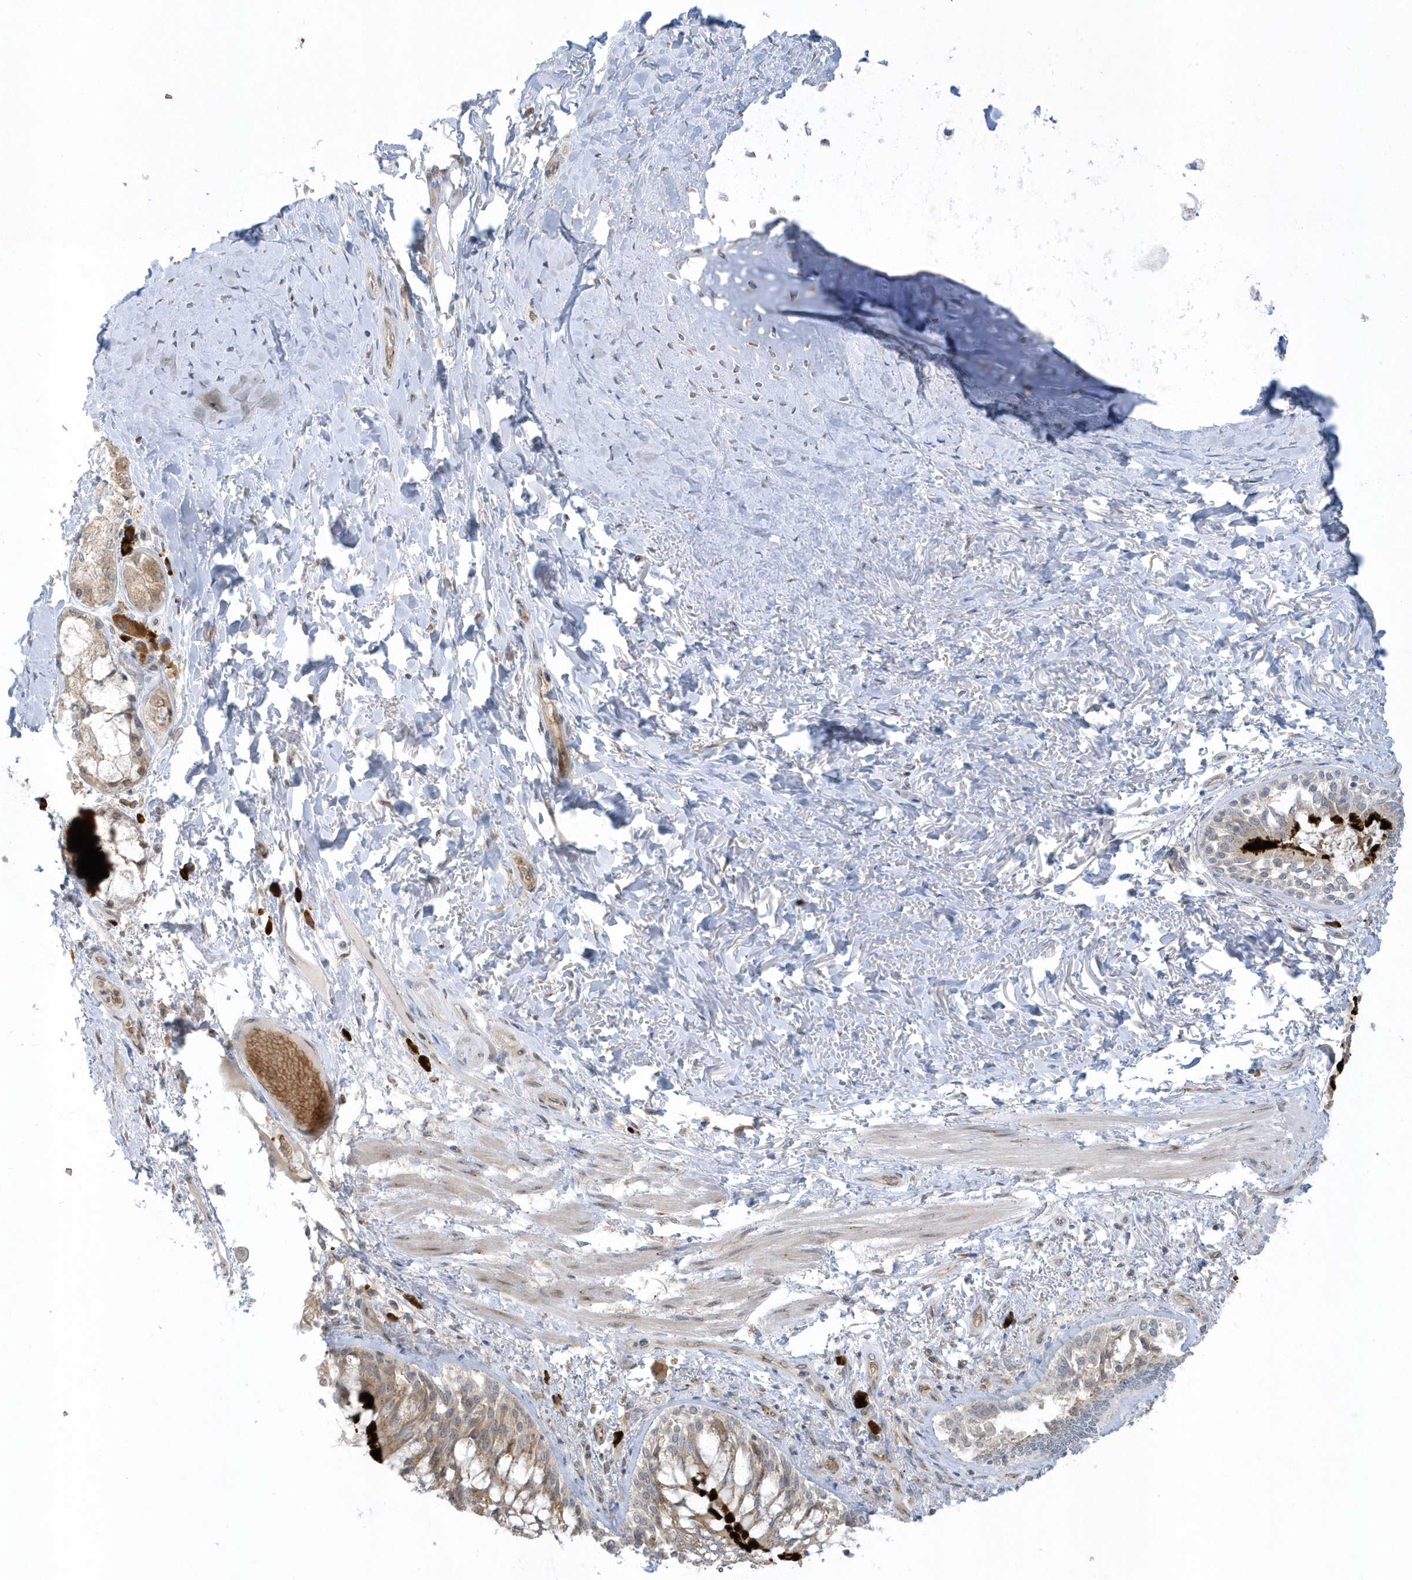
{"staining": {"intensity": "negative", "quantity": "none", "location": "none"}, "tissue": "adipose tissue", "cell_type": "Adipocytes", "image_type": "normal", "snomed": [{"axis": "morphology", "description": "Normal tissue, NOS"}, {"axis": "topography", "description": "Cartilage tissue"}, {"axis": "topography", "description": "Bronchus"}, {"axis": "topography", "description": "Lung"}, {"axis": "topography", "description": "Peripheral nerve tissue"}], "caption": "Immunohistochemistry (IHC) image of unremarkable human adipose tissue stained for a protein (brown), which exhibits no staining in adipocytes.", "gene": "RPP40", "patient": {"sex": "female", "age": 49}}